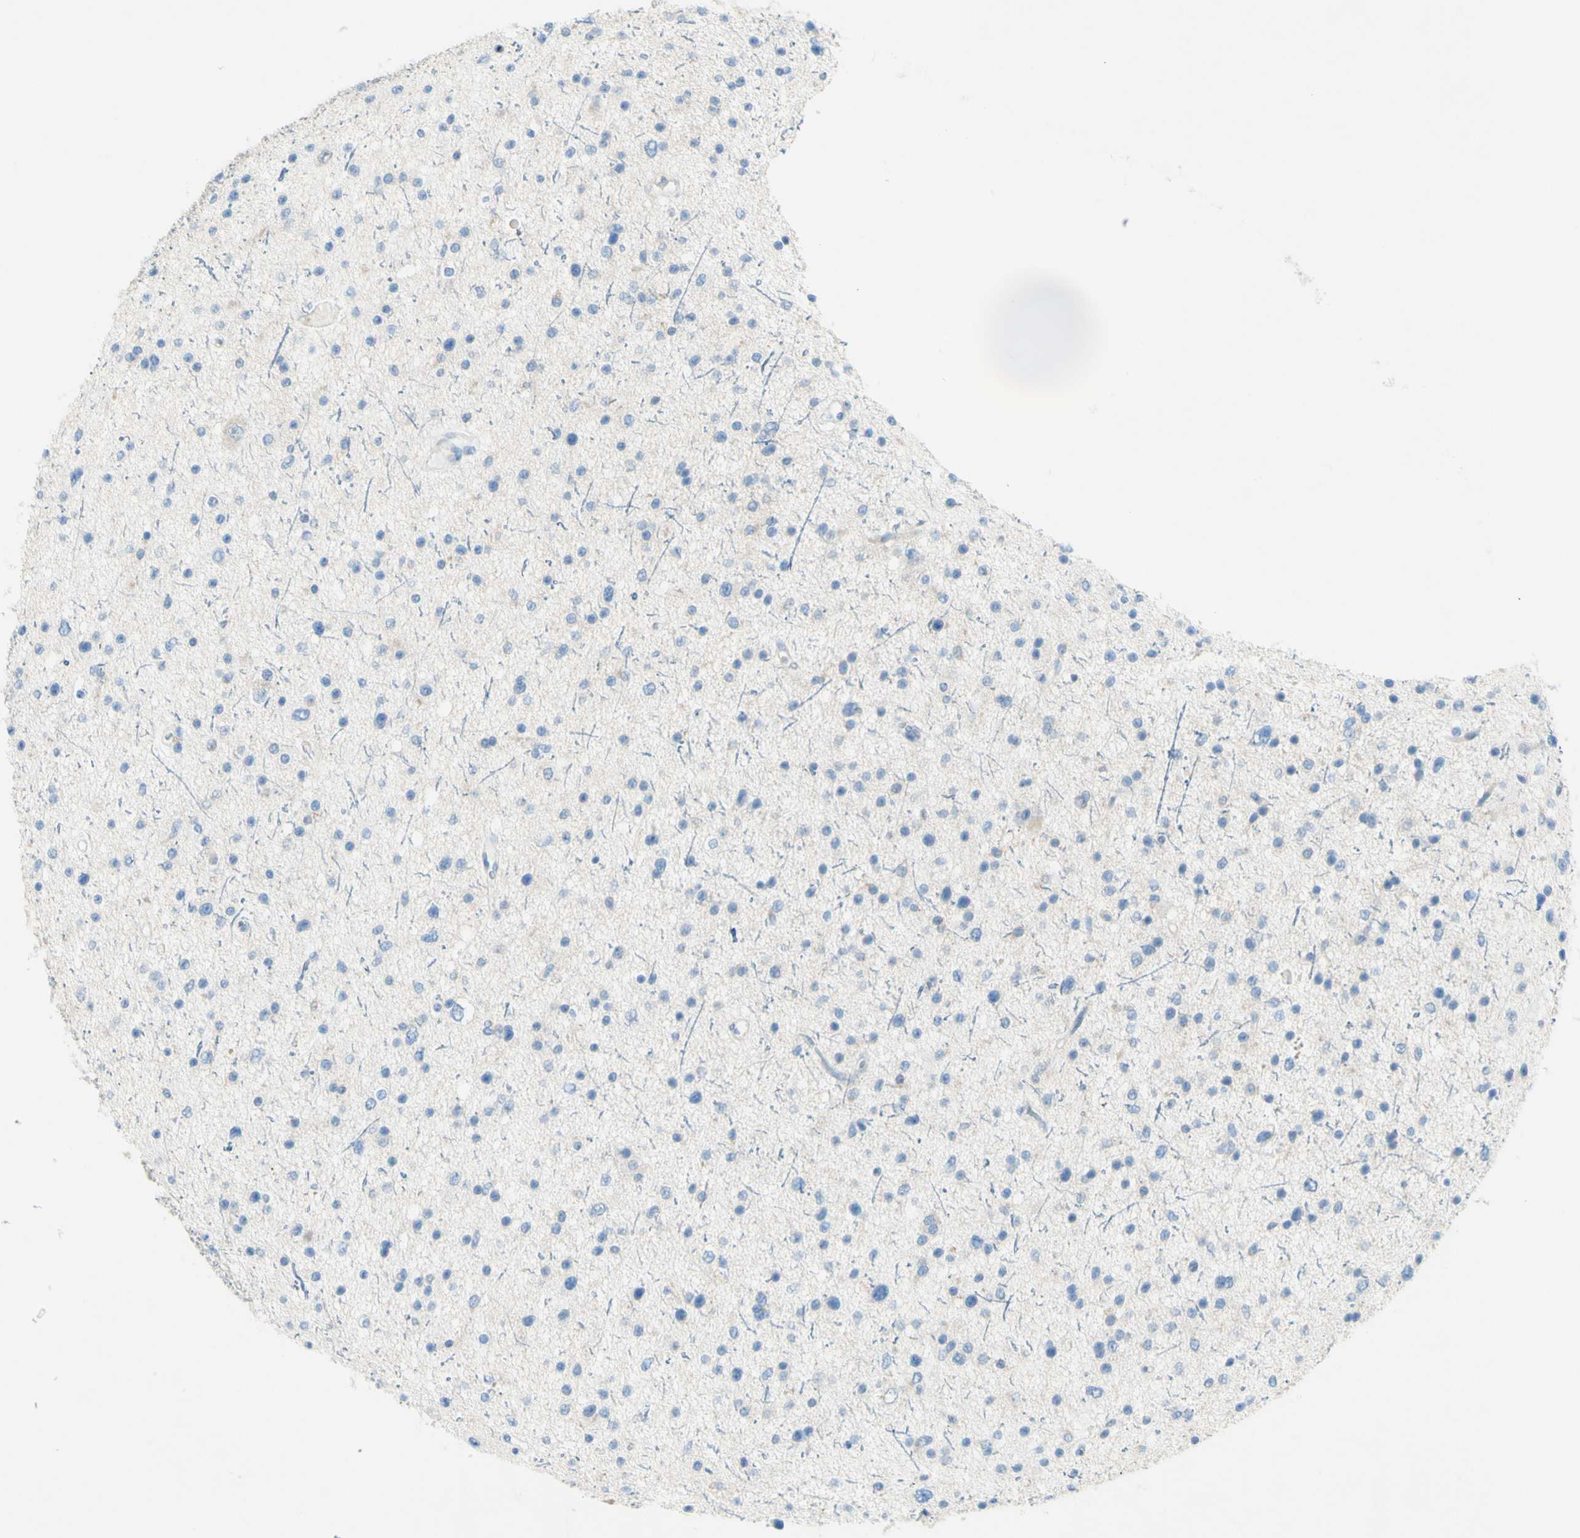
{"staining": {"intensity": "negative", "quantity": "none", "location": "none"}, "tissue": "glioma", "cell_type": "Tumor cells", "image_type": "cancer", "snomed": [{"axis": "morphology", "description": "Glioma, malignant, Low grade"}, {"axis": "topography", "description": "Brain"}], "caption": "IHC photomicrograph of human low-grade glioma (malignant) stained for a protein (brown), which demonstrates no positivity in tumor cells.", "gene": "GDF15", "patient": {"sex": "female", "age": 37}}